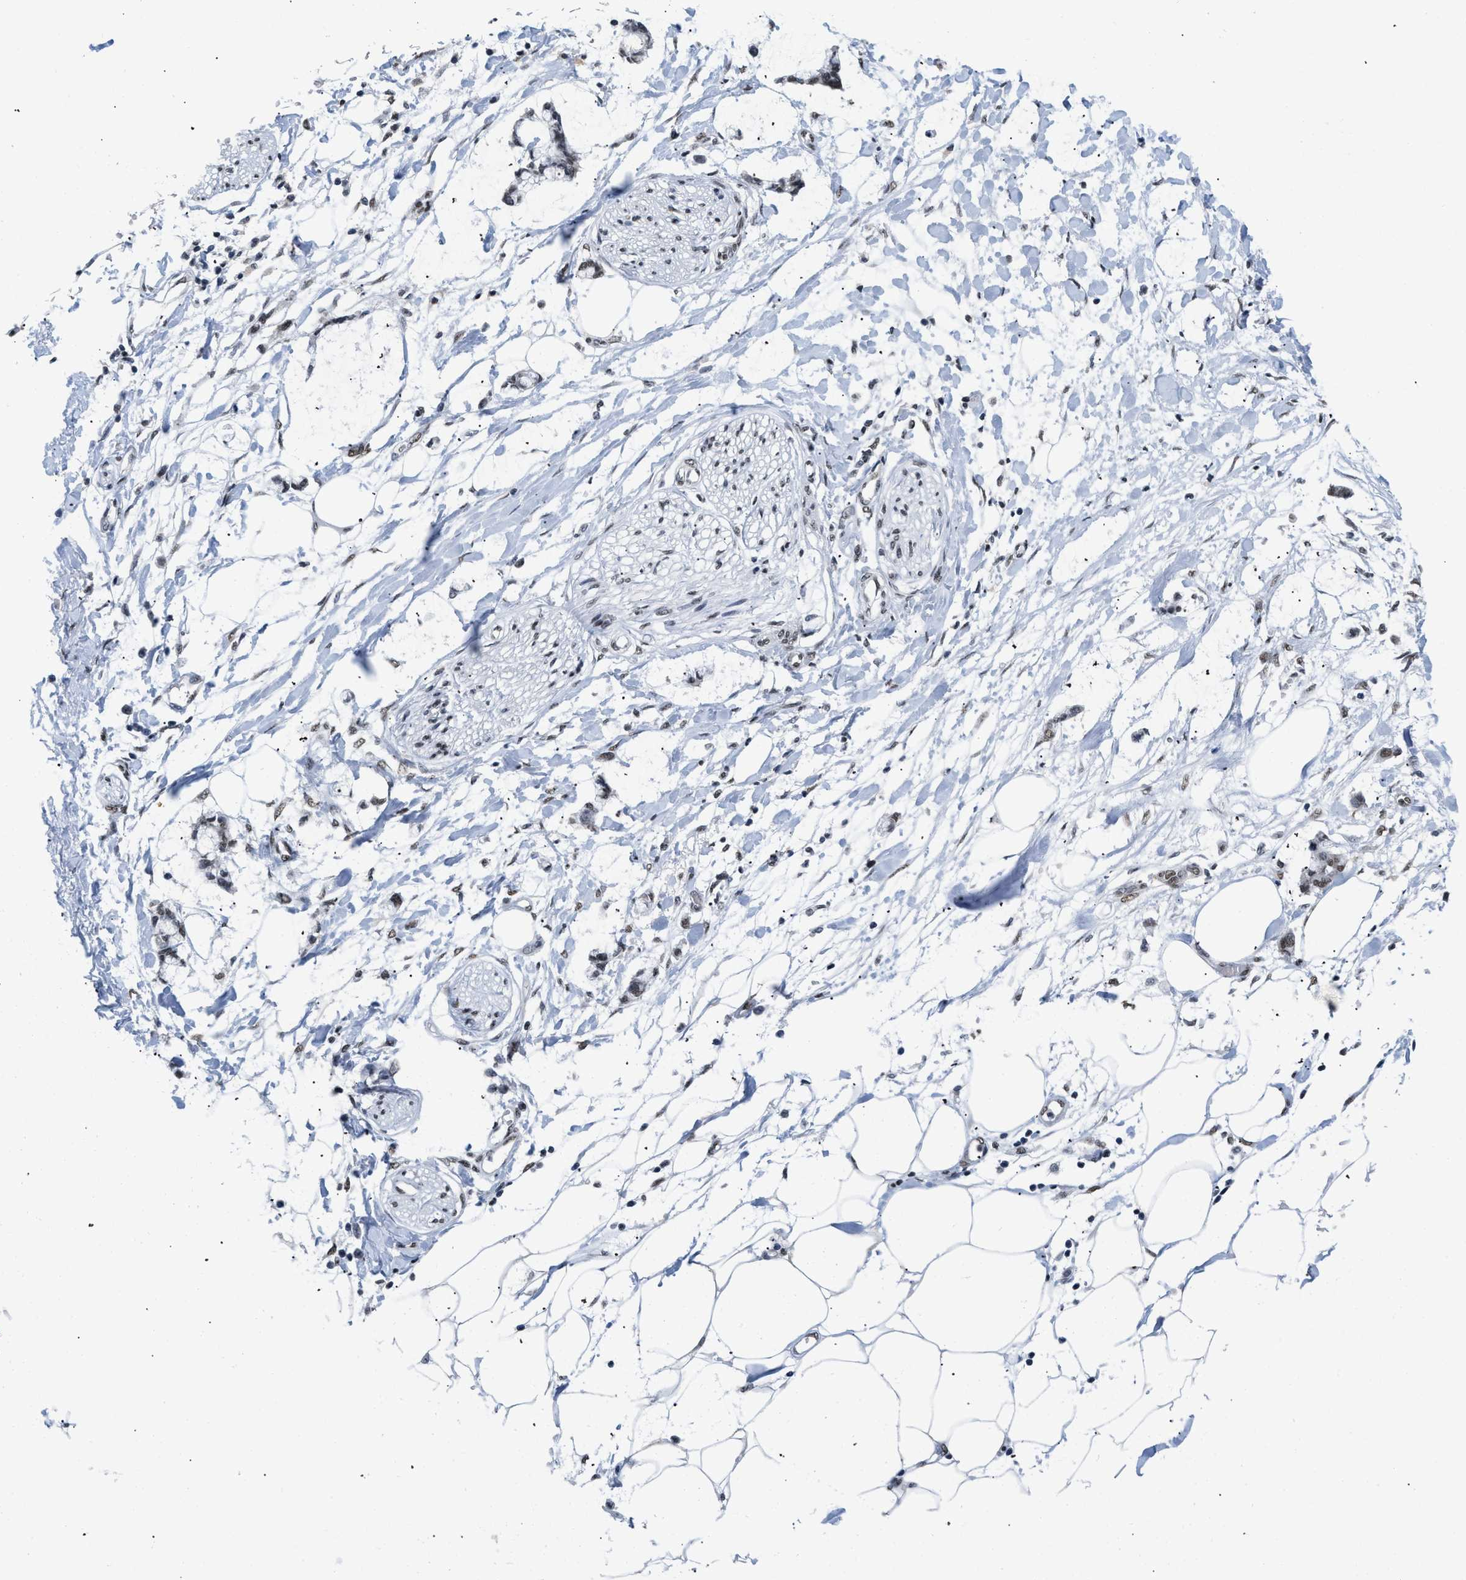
{"staining": {"intensity": "moderate", "quantity": "25%-75%", "location": "nuclear"}, "tissue": "adipose tissue", "cell_type": "Adipocytes", "image_type": "normal", "snomed": [{"axis": "morphology", "description": "Normal tissue, NOS"}, {"axis": "morphology", "description": "Adenocarcinoma, NOS"}, {"axis": "topography", "description": "Colon"}, {"axis": "topography", "description": "Peripheral nerve tissue"}], "caption": "This is a photomicrograph of immunohistochemistry staining of normal adipose tissue, which shows moderate positivity in the nuclear of adipocytes.", "gene": "RAF1", "patient": {"sex": "male", "age": 14}}